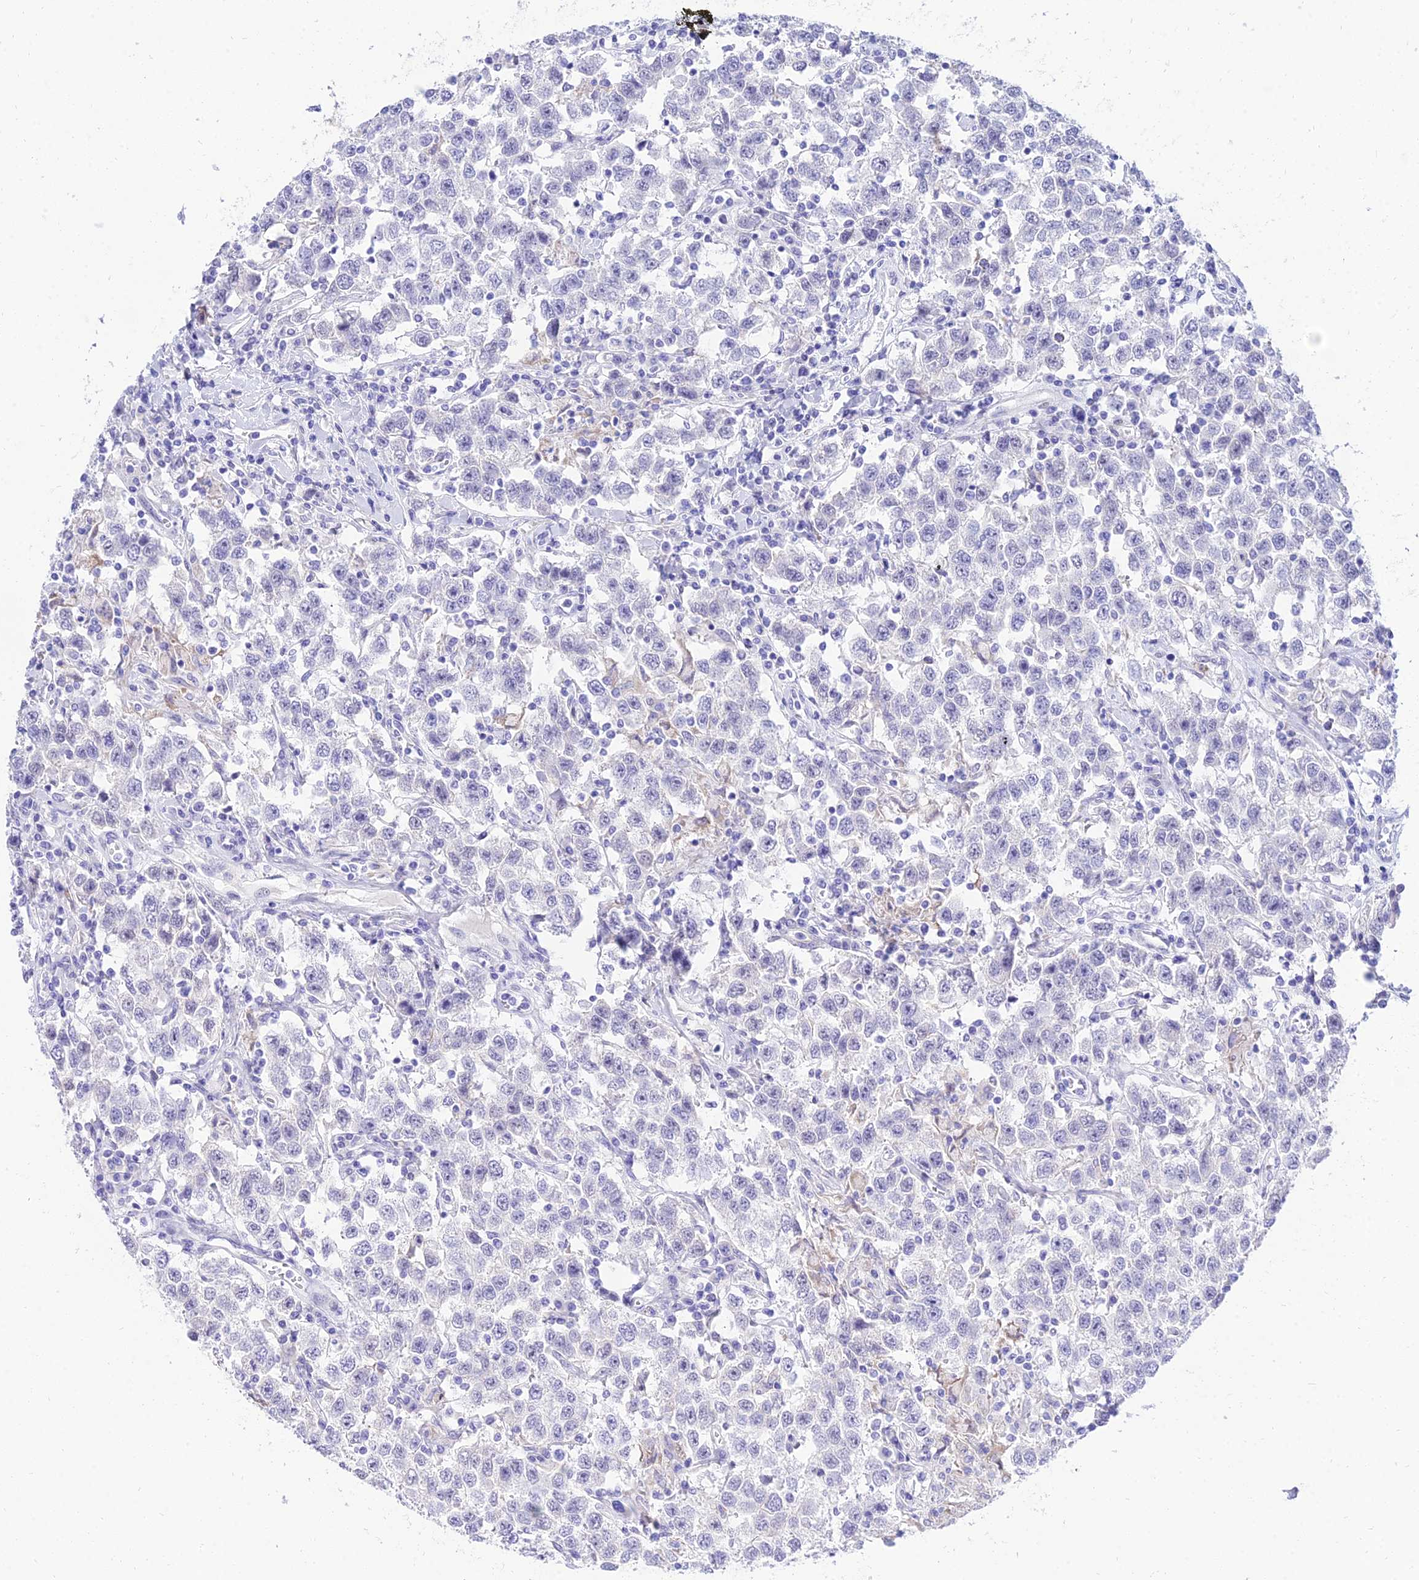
{"staining": {"intensity": "negative", "quantity": "none", "location": "none"}, "tissue": "testis cancer", "cell_type": "Tumor cells", "image_type": "cancer", "snomed": [{"axis": "morphology", "description": "Seminoma, NOS"}, {"axis": "topography", "description": "Testis"}], "caption": "A micrograph of seminoma (testis) stained for a protein shows no brown staining in tumor cells. The staining was performed using DAB (3,3'-diaminobenzidine) to visualize the protein expression in brown, while the nuclei were stained in blue with hematoxylin (Magnification: 20x).", "gene": "TAC3", "patient": {"sex": "male", "age": 41}}